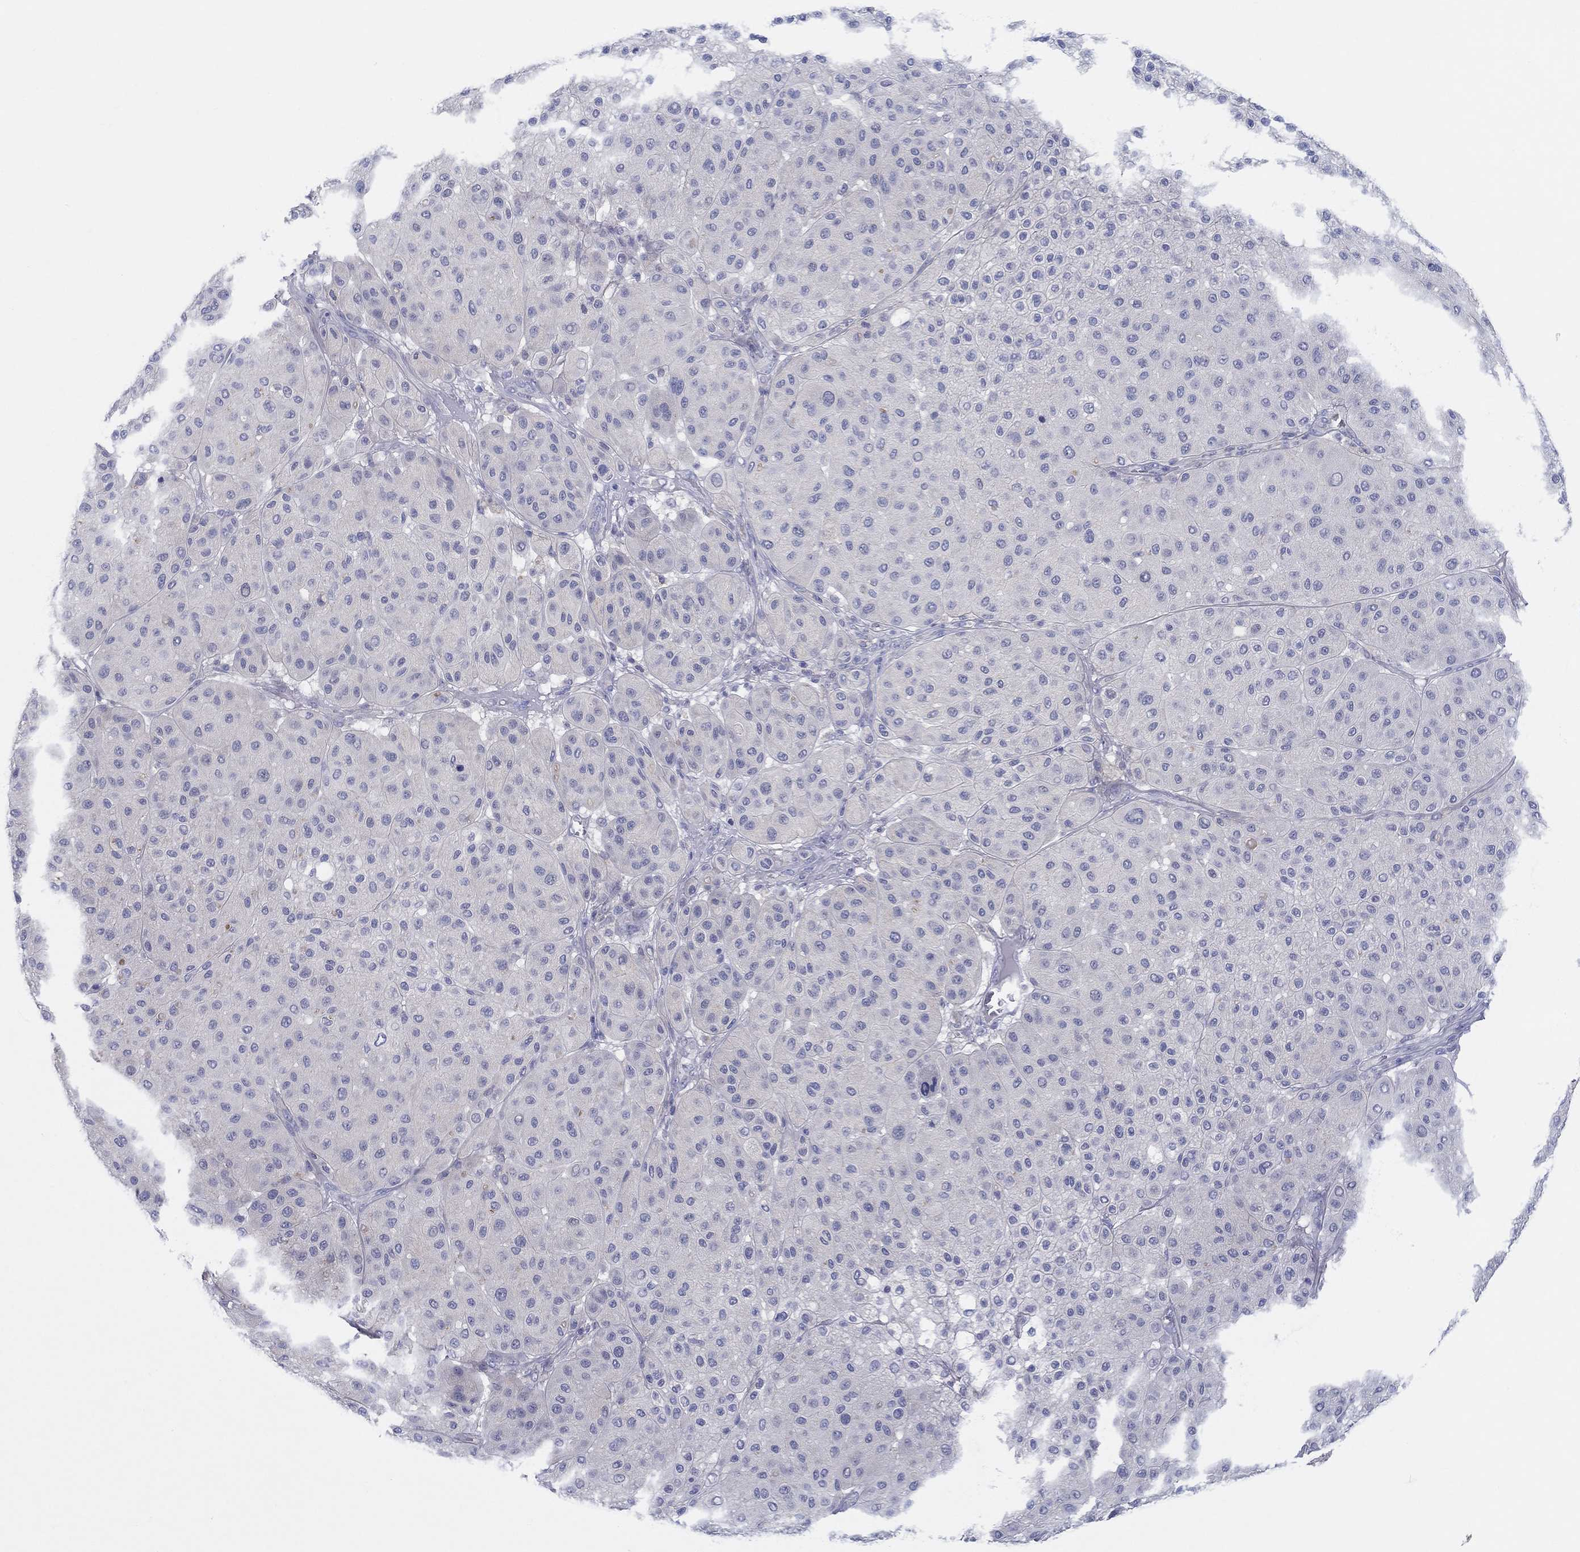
{"staining": {"intensity": "negative", "quantity": "none", "location": "none"}, "tissue": "melanoma", "cell_type": "Tumor cells", "image_type": "cancer", "snomed": [{"axis": "morphology", "description": "Malignant melanoma, Metastatic site"}, {"axis": "topography", "description": "Smooth muscle"}], "caption": "Immunohistochemistry histopathology image of human malignant melanoma (metastatic site) stained for a protein (brown), which demonstrates no staining in tumor cells.", "gene": "HAPLN4", "patient": {"sex": "male", "age": 41}}